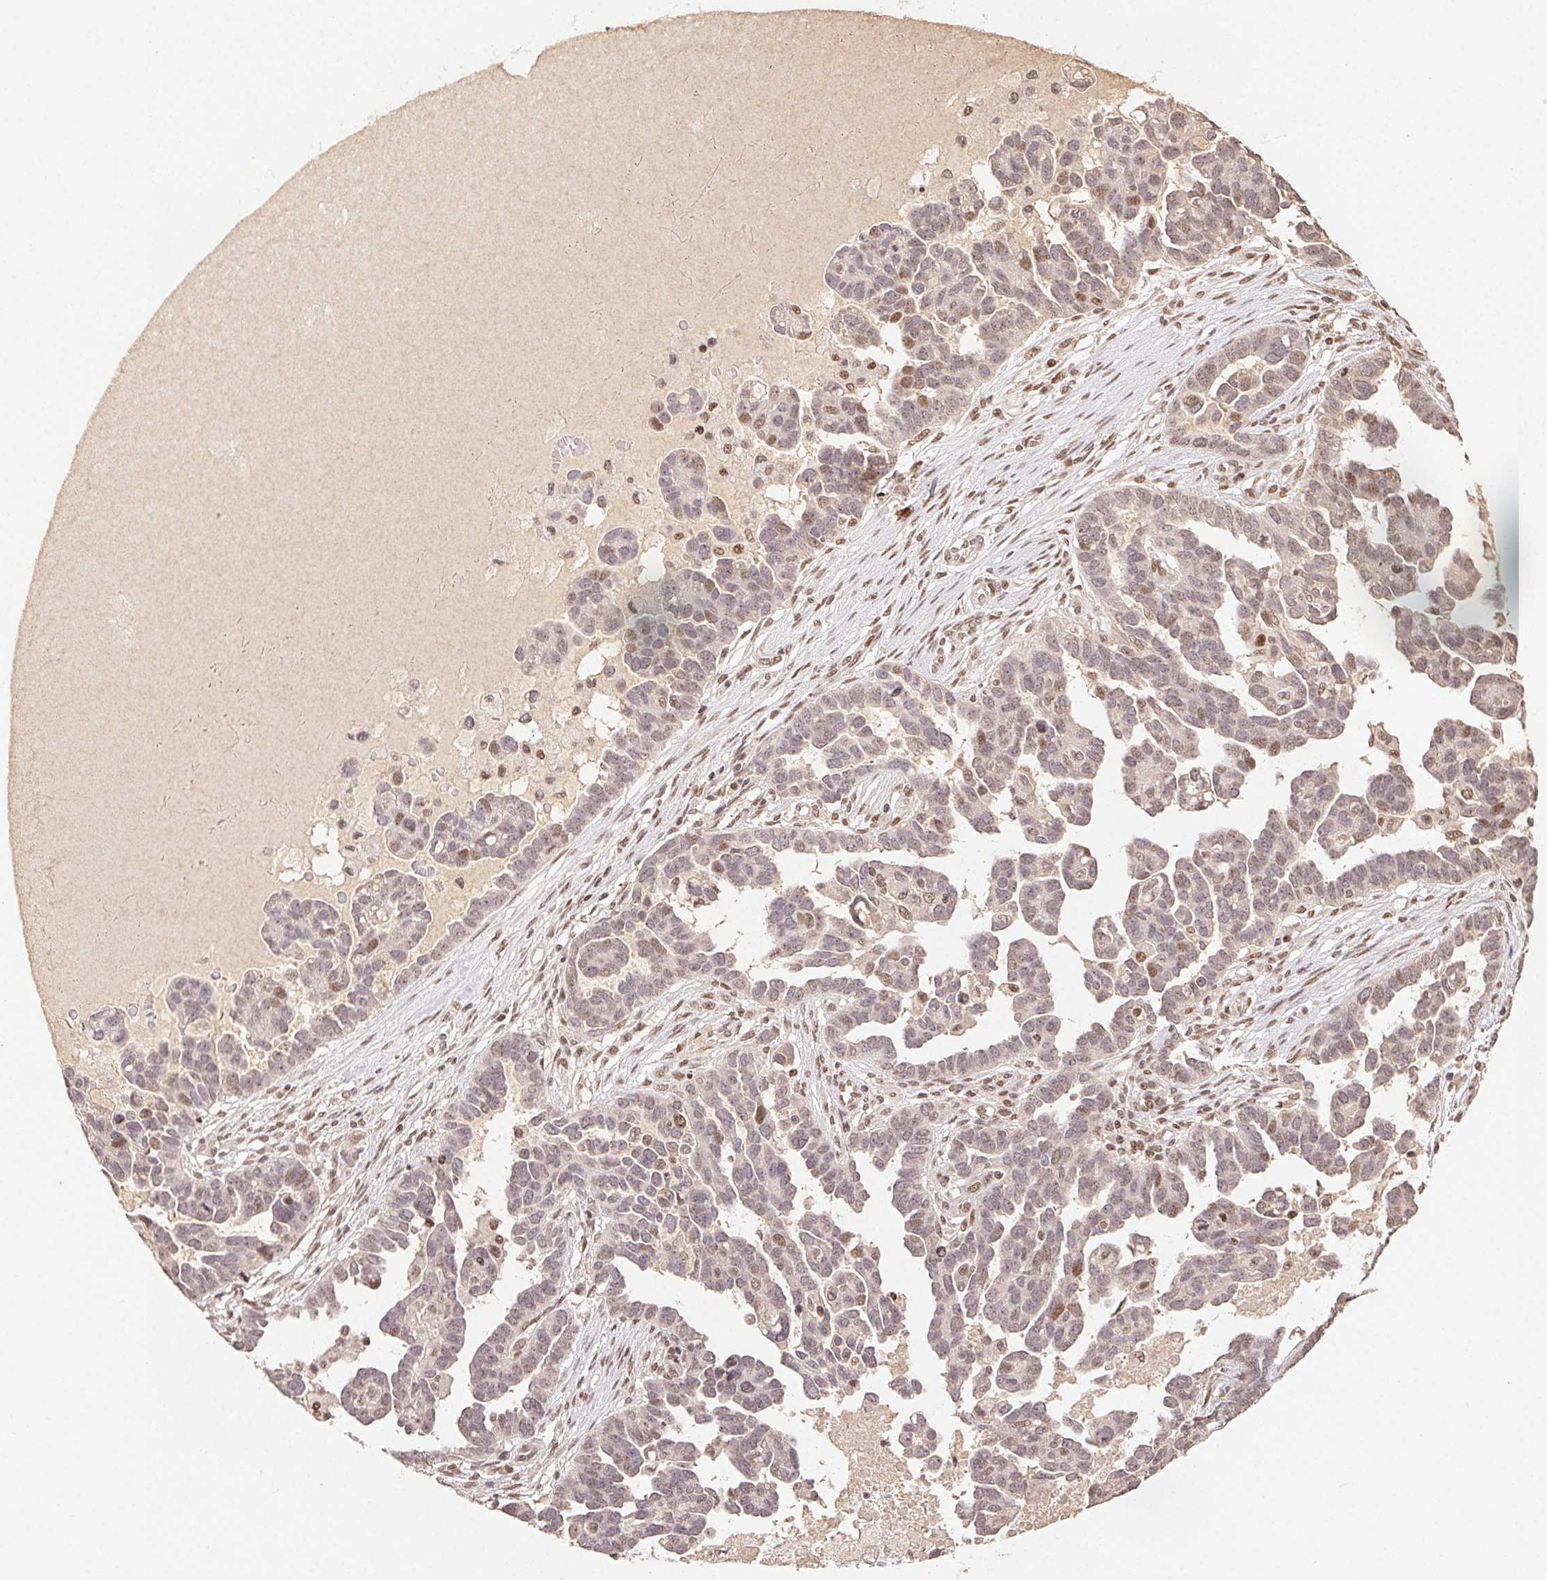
{"staining": {"intensity": "weak", "quantity": "25%-75%", "location": "nuclear"}, "tissue": "ovarian cancer", "cell_type": "Tumor cells", "image_type": "cancer", "snomed": [{"axis": "morphology", "description": "Cystadenocarcinoma, serous, NOS"}, {"axis": "topography", "description": "Ovary"}], "caption": "The photomicrograph demonstrates a brown stain indicating the presence of a protein in the nuclear of tumor cells in ovarian cancer. Nuclei are stained in blue.", "gene": "MAPKAPK2", "patient": {"sex": "female", "age": 54}}